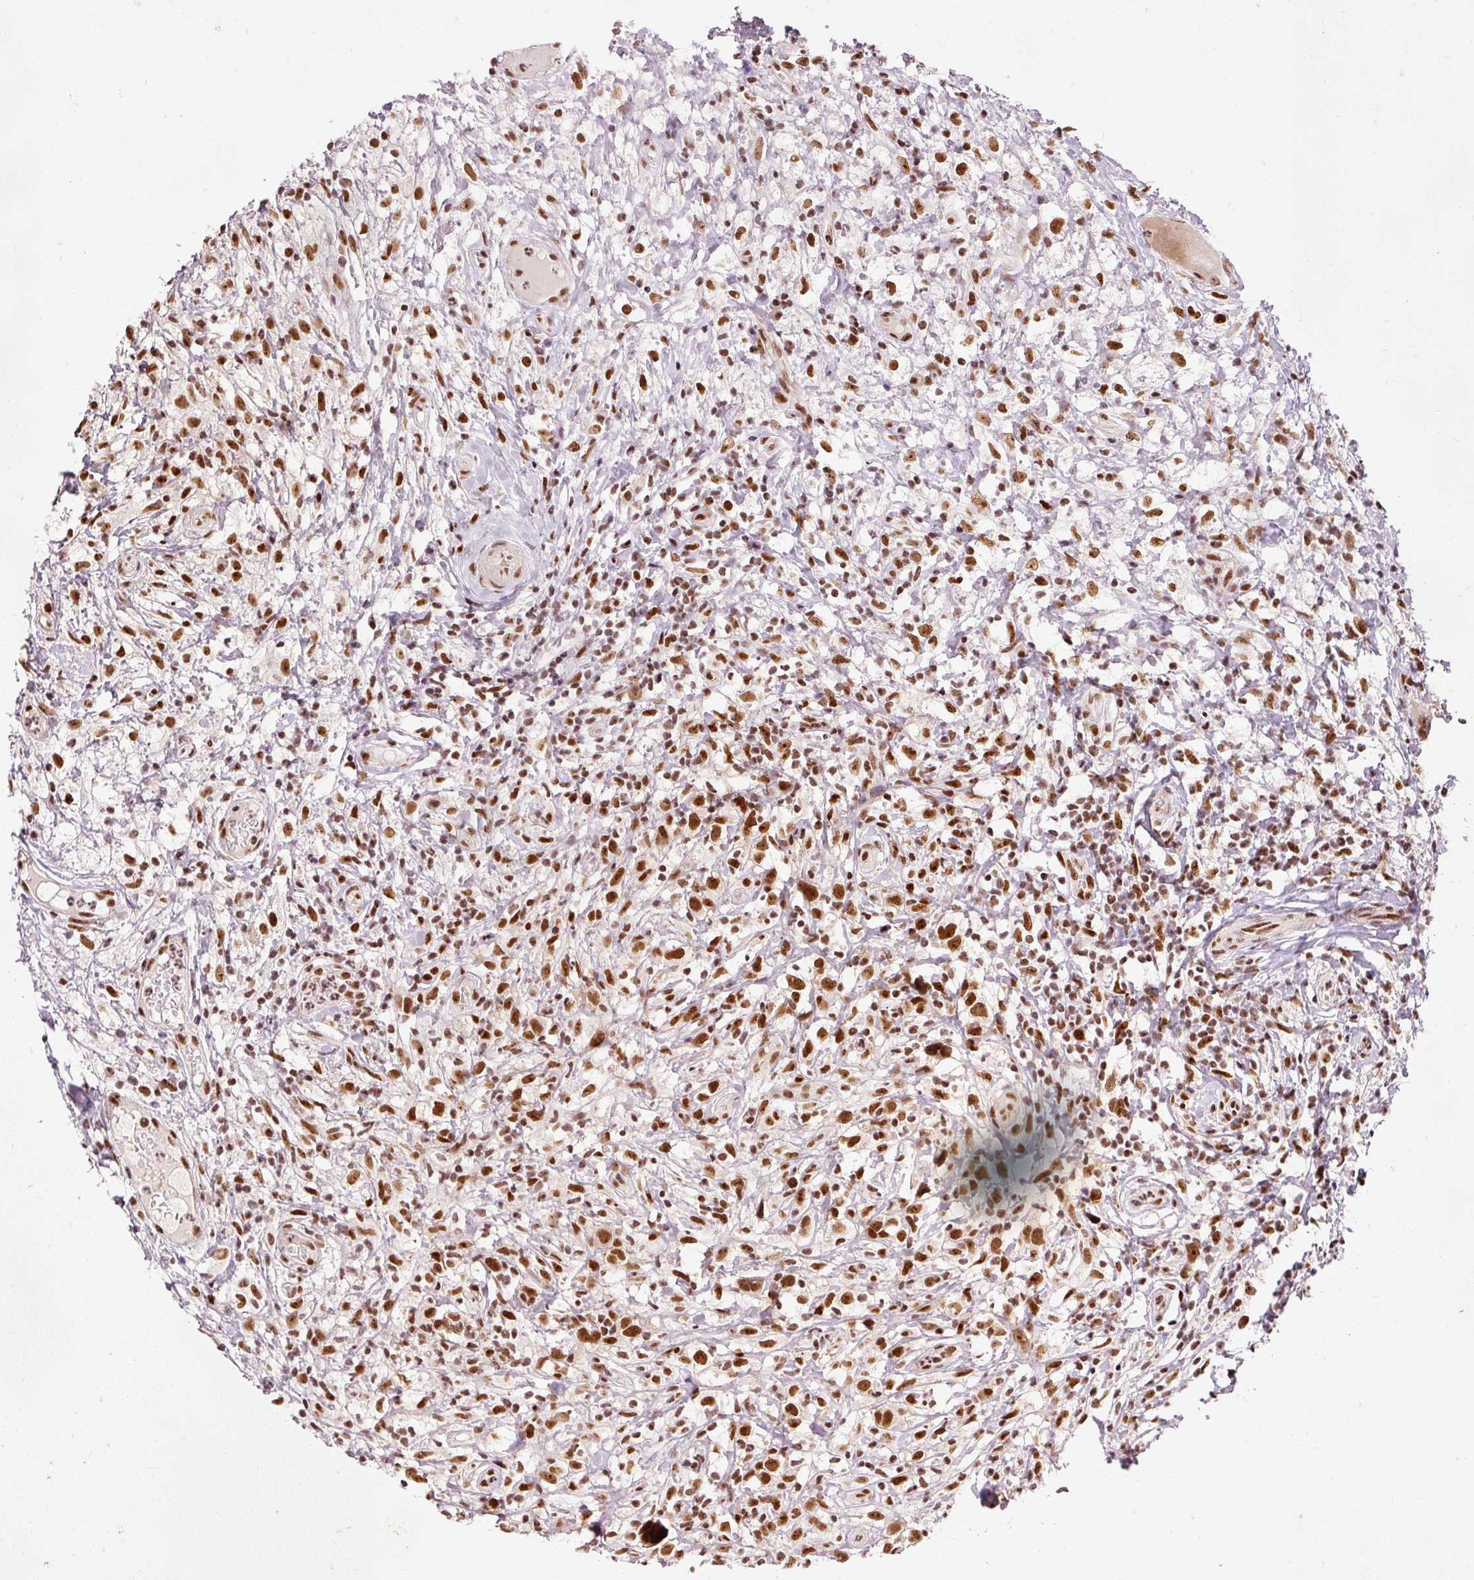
{"staining": {"intensity": "strong", "quantity": ">75%", "location": "nuclear"}, "tissue": "lymphoma", "cell_type": "Tumor cells", "image_type": "cancer", "snomed": [{"axis": "morphology", "description": "Hodgkin's disease, NOS"}, {"axis": "topography", "description": "No Tissue"}], "caption": "Immunohistochemical staining of human lymphoma exhibits strong nuclear protein staining in approximately >75% of tumor cells. (DAB (3,3'-diaminobenzidine) IHC with brightfield microscopy, high magnification).", "gene": "ZBTB44", "patient": {"sex": "female", "age": 21}}